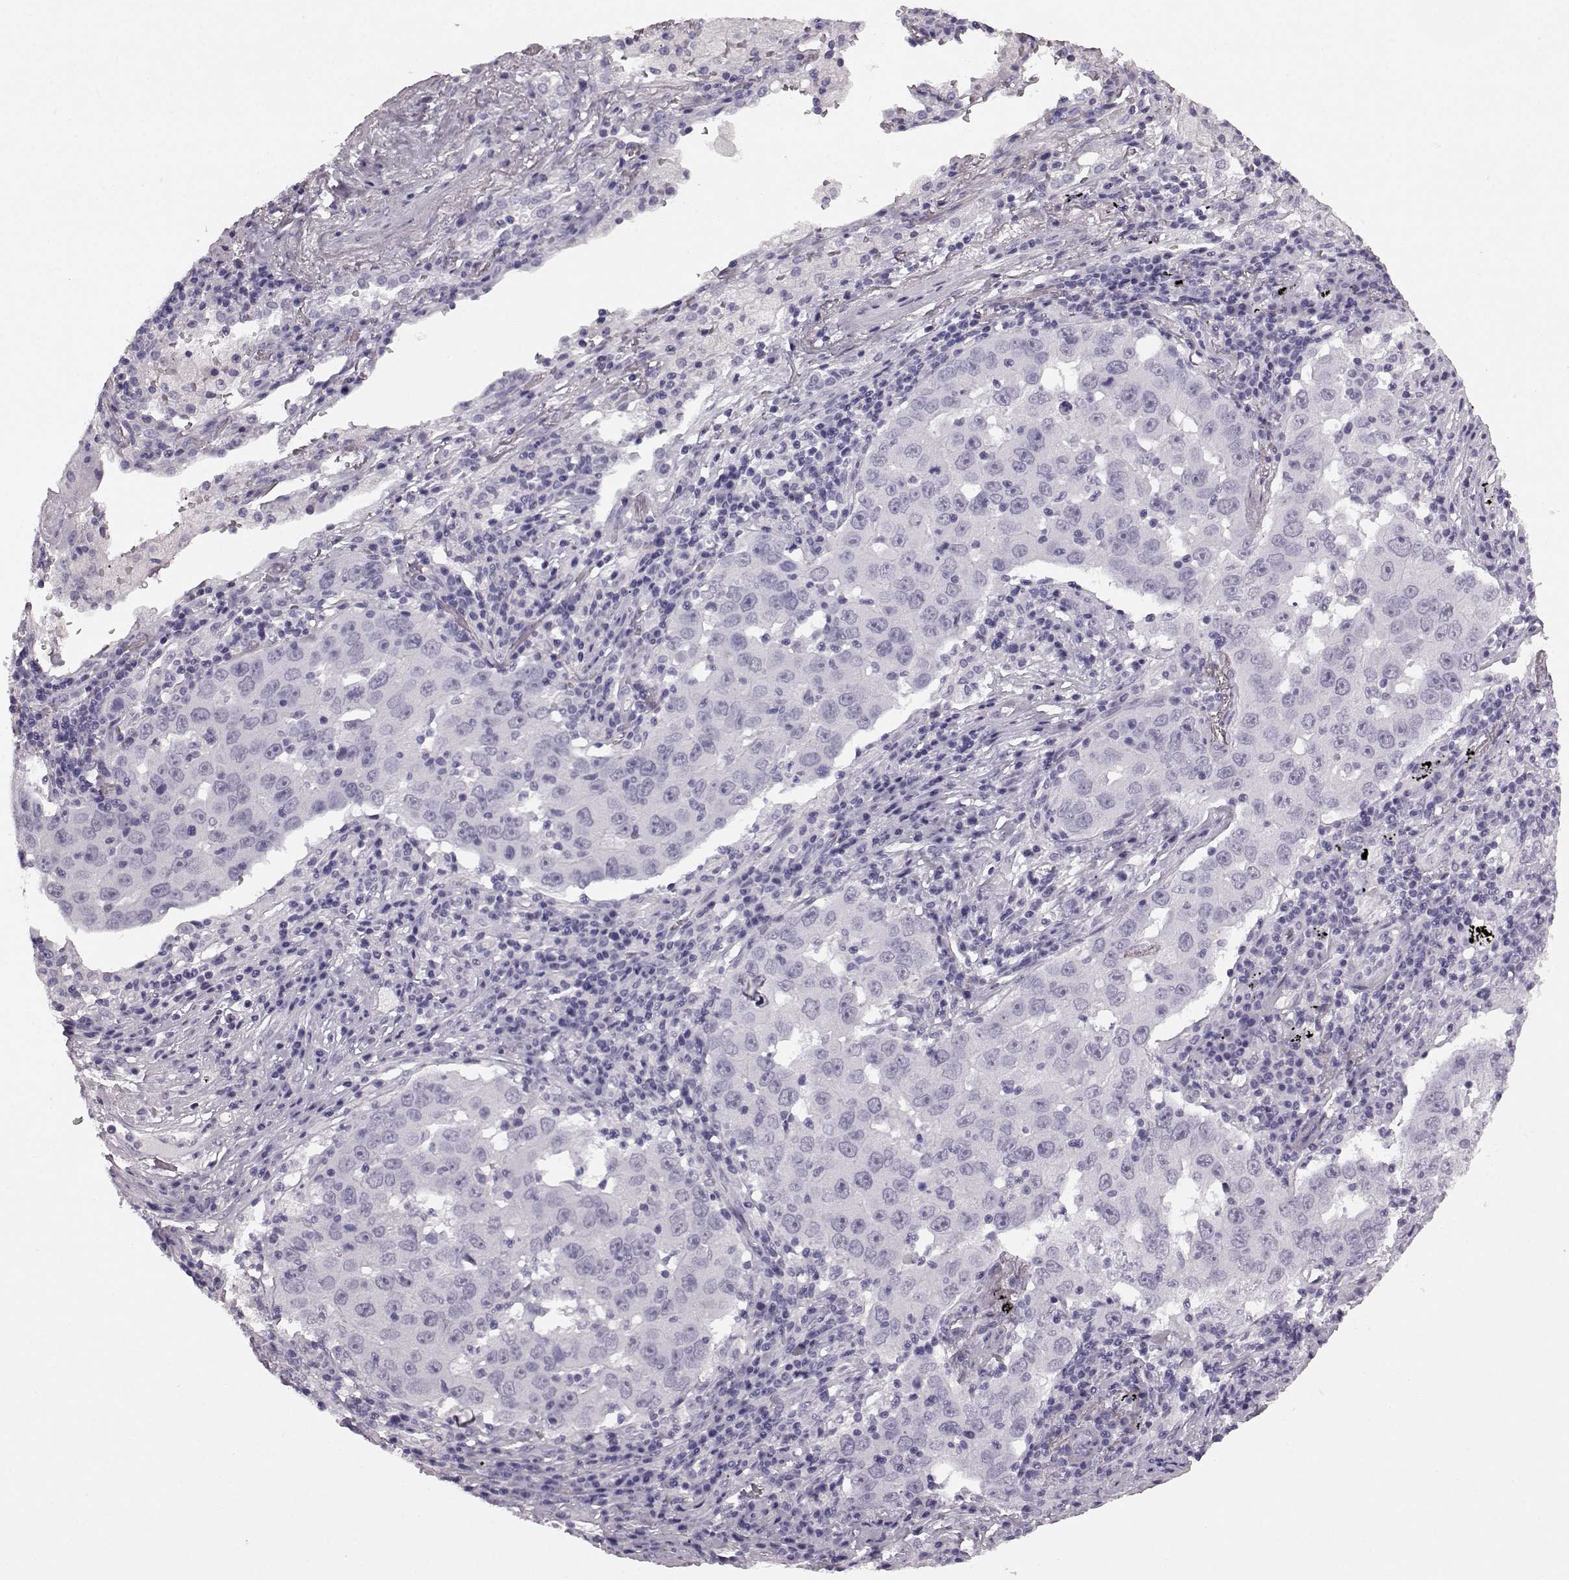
{"staining": {"intensity": "negative", "quantity": "none", "location": "none"}, "tissue": "lung cancer", "cell_type": "Tumor cells", "image_type": "cancer", "snomed": [{"axis": "morphology", "description": "Adenocarcinoma, NOS"}, {"axis": "topography", "description": "Lung"}], "caption": "Immunohistochemistry of human adenocarcinoma (lung) shows no positivity in tumor cells.", "gene": "AIPL1", "patient": {"sex": "male", "age": 73}}